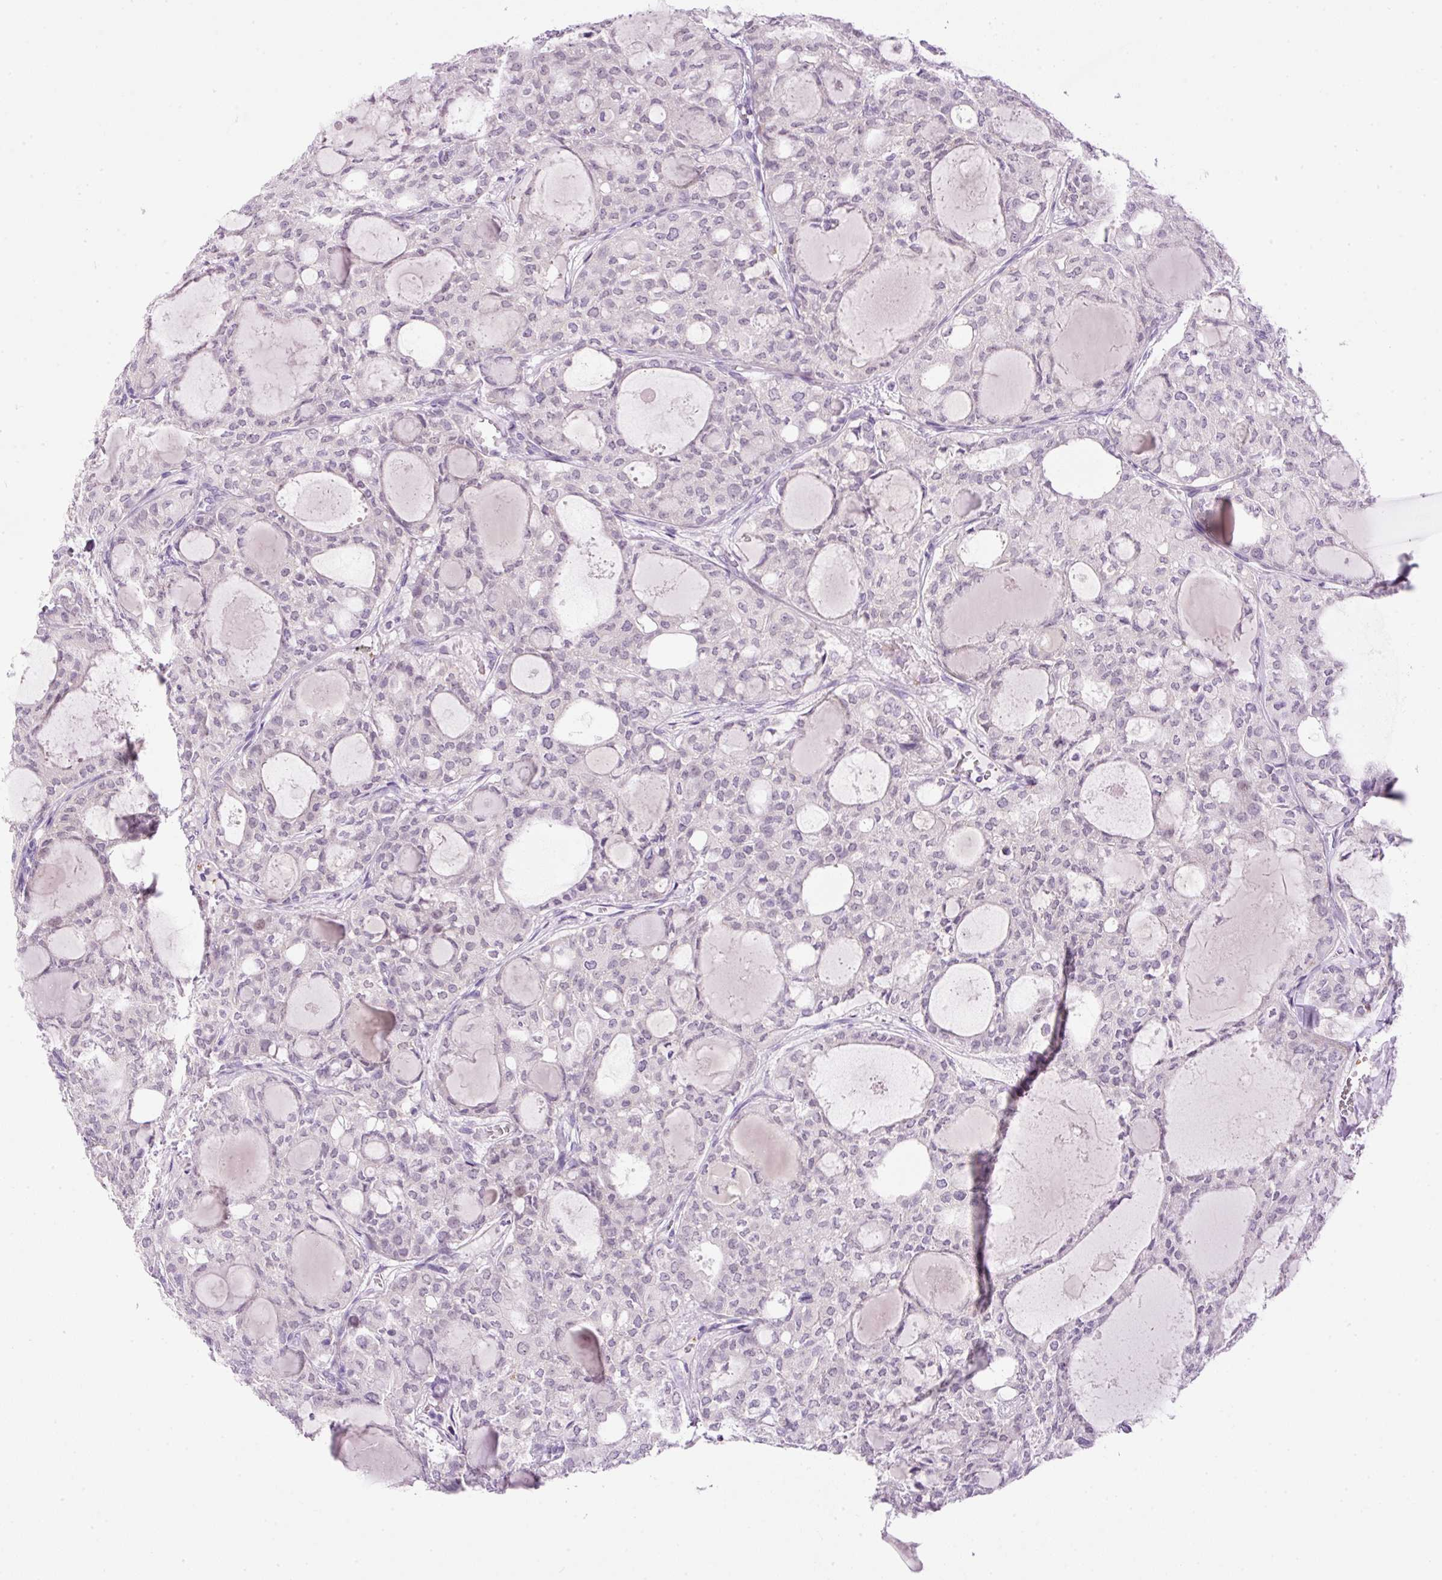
{"staining": {"intensity": "negative", "quantity": "none", "location": "none"}, "tissue": "thyroid cancer", "cell_type": "Tumor cells", "image_type": "cancer", "snomed": [{"axis": "morphology", "description": "Follicular adenoma carcinoma, NOS"}, {"axis": "topography", "description": "Thyroid gland"}], "caption": "This is an immunohistochemistry (IHC) histopathology image of human thyroid cancer (follicular adenoma carcinoma). There is no staining in tumor cells.", "gene": "SRC", "patient": {"sex": "male", "age": 75}}